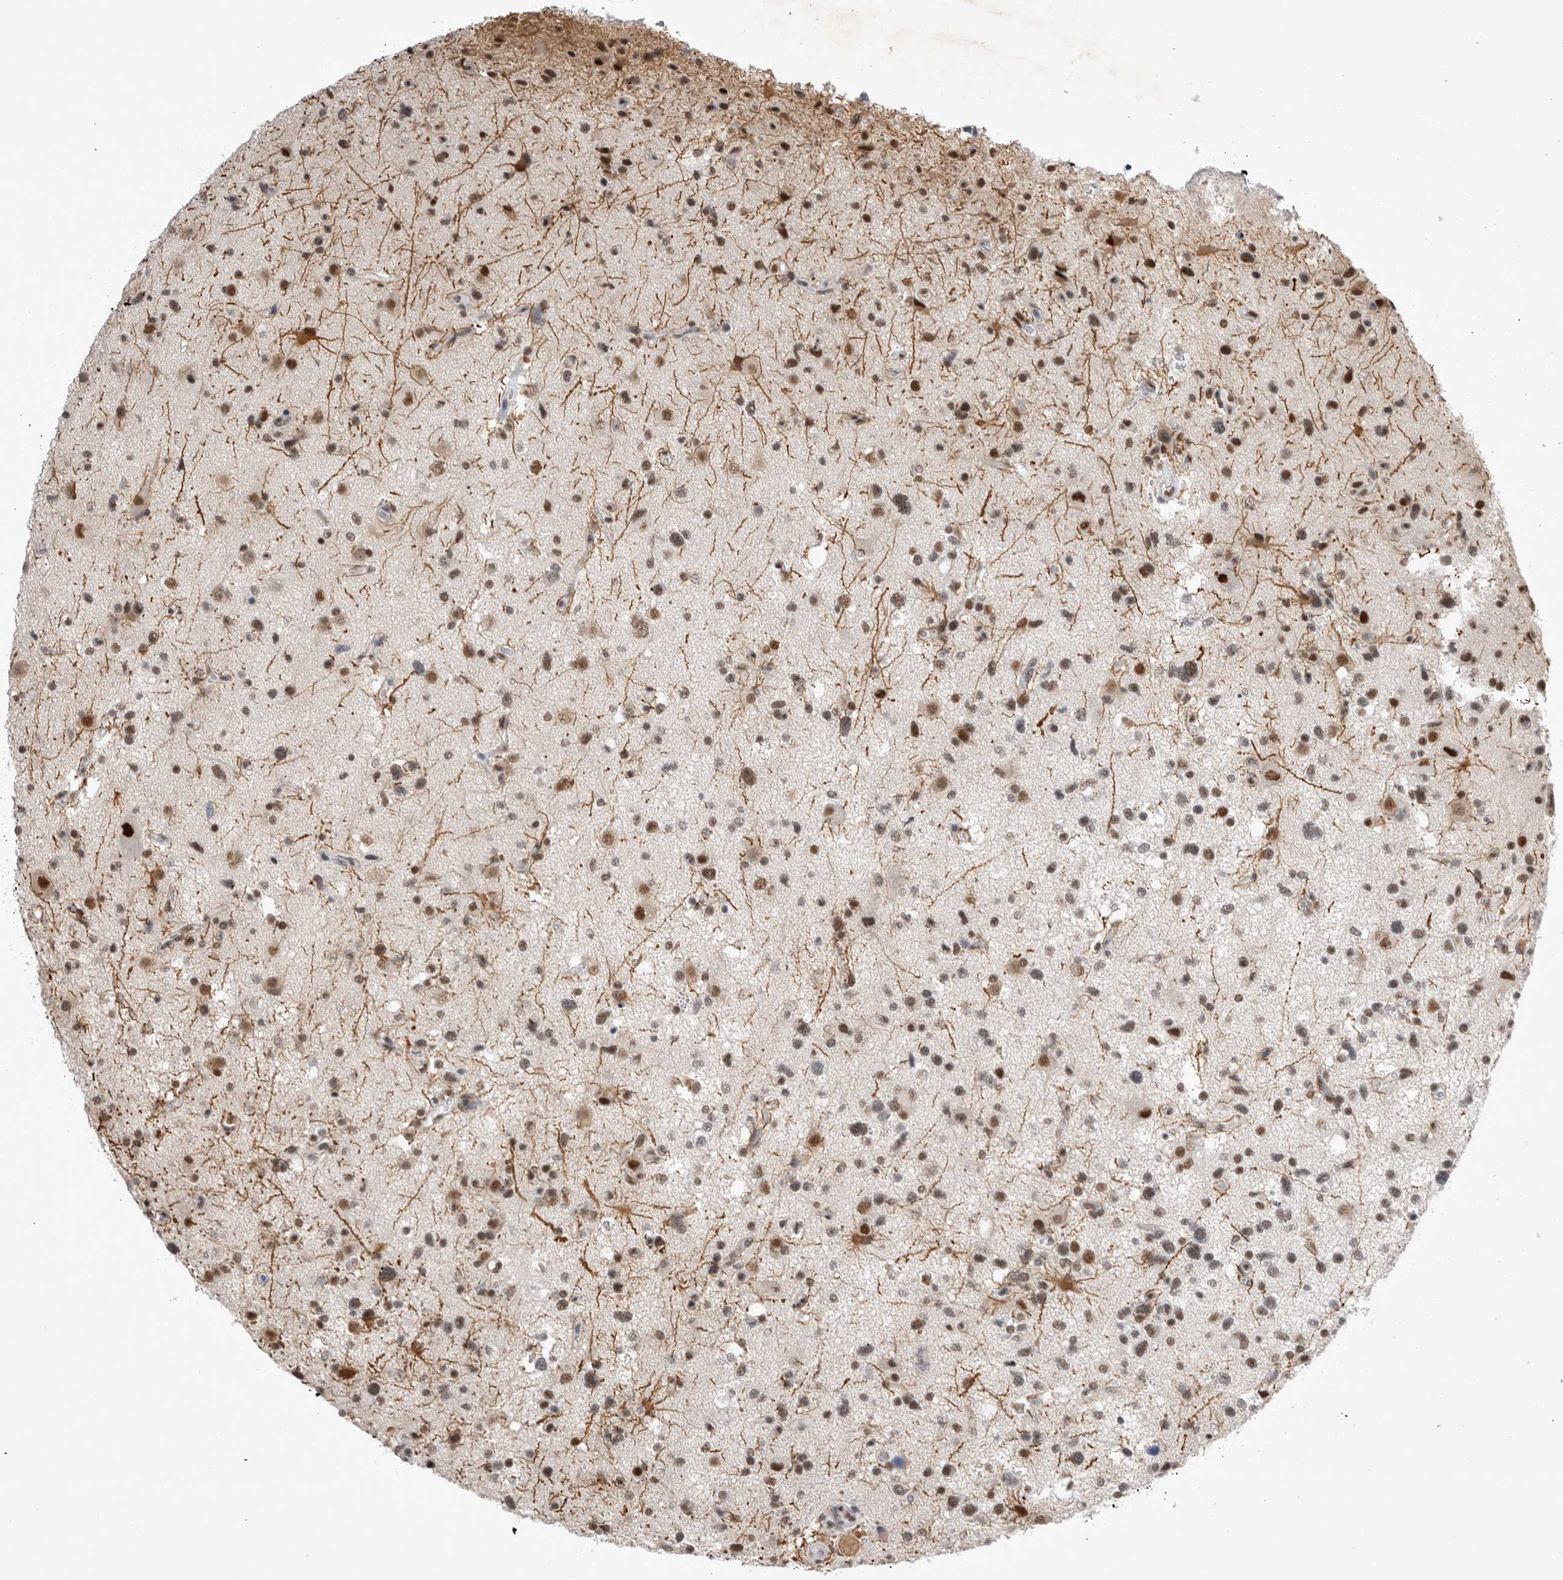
{"staining": {"intensity": "moderate", "quantity": "25%-75%", "location": "nuclear"}, "tissue": "glioma", "cell_type": "Tumor cells", "image_type": "cancer", "snomed": [{"axis": "morphology", "description": "Glioma, malignant, High grade"}, {"axis": "topography", "description": "Brain"}], "caption": "Human high-grade glioma (malignant) stained with a protein marker reveals moderate staining in tumor cells.", "gene": "RBM6", "patient": {"sex": "male", "age": 33}}